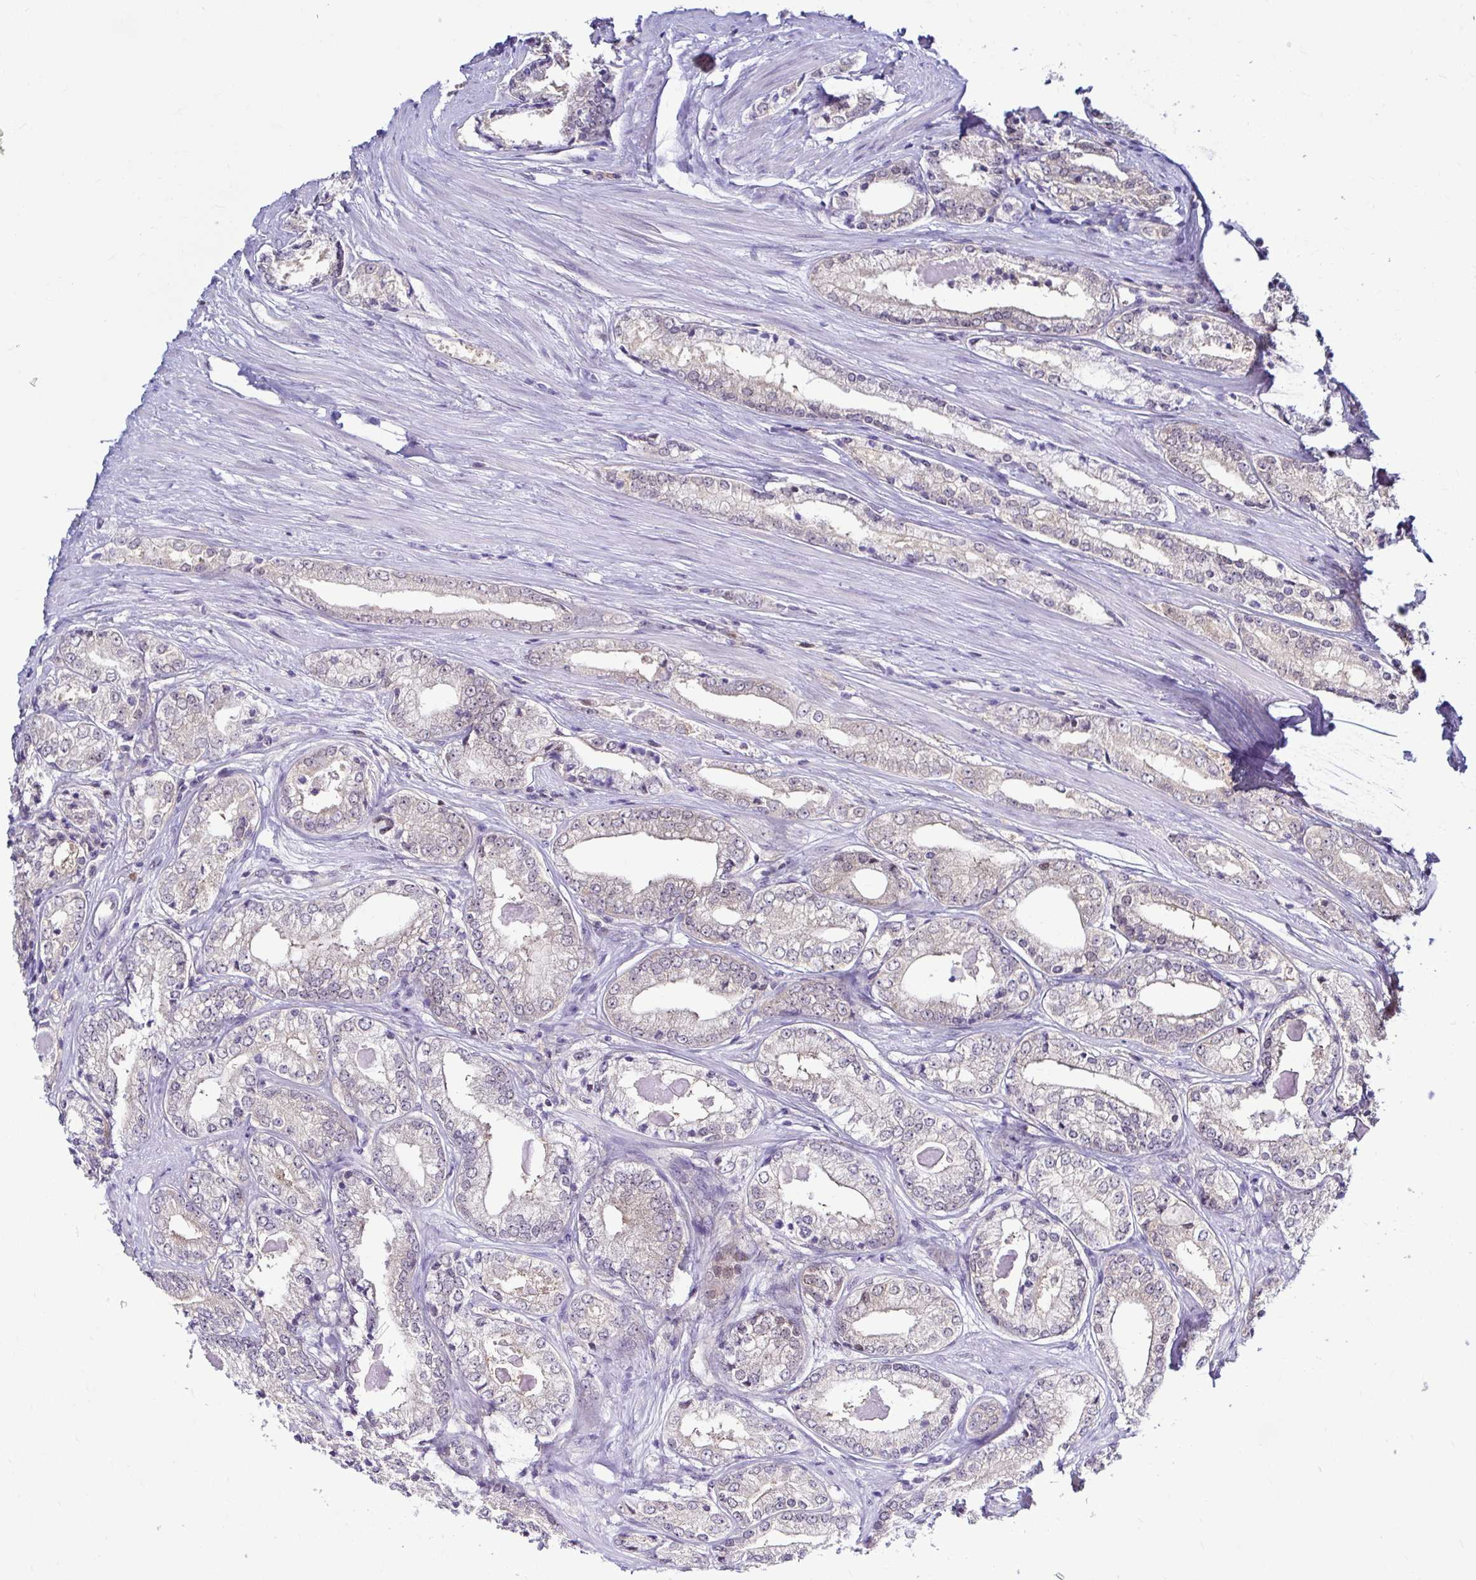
{"staining": {"intensity": "weak", "quantity": "<25%", "location": "nuclear"}, "tissue": "prostate cancer", "cell_type": "Tumor cells", "image_type": "cancer", "snomed": [{"axis": "morphology", "description": "Adenocarcinoma, NOS"}, {"axis": "morphology", "description": "Adenocarcinoma, Low grade"}, {"axis": "topography", "description": "Prostate"}], "caption": "Protein analysis of prostate cancer displays no significant staining in tumor cells.", "gene": "PSMD3", "patient": {"sex": "male", "age": 68}}